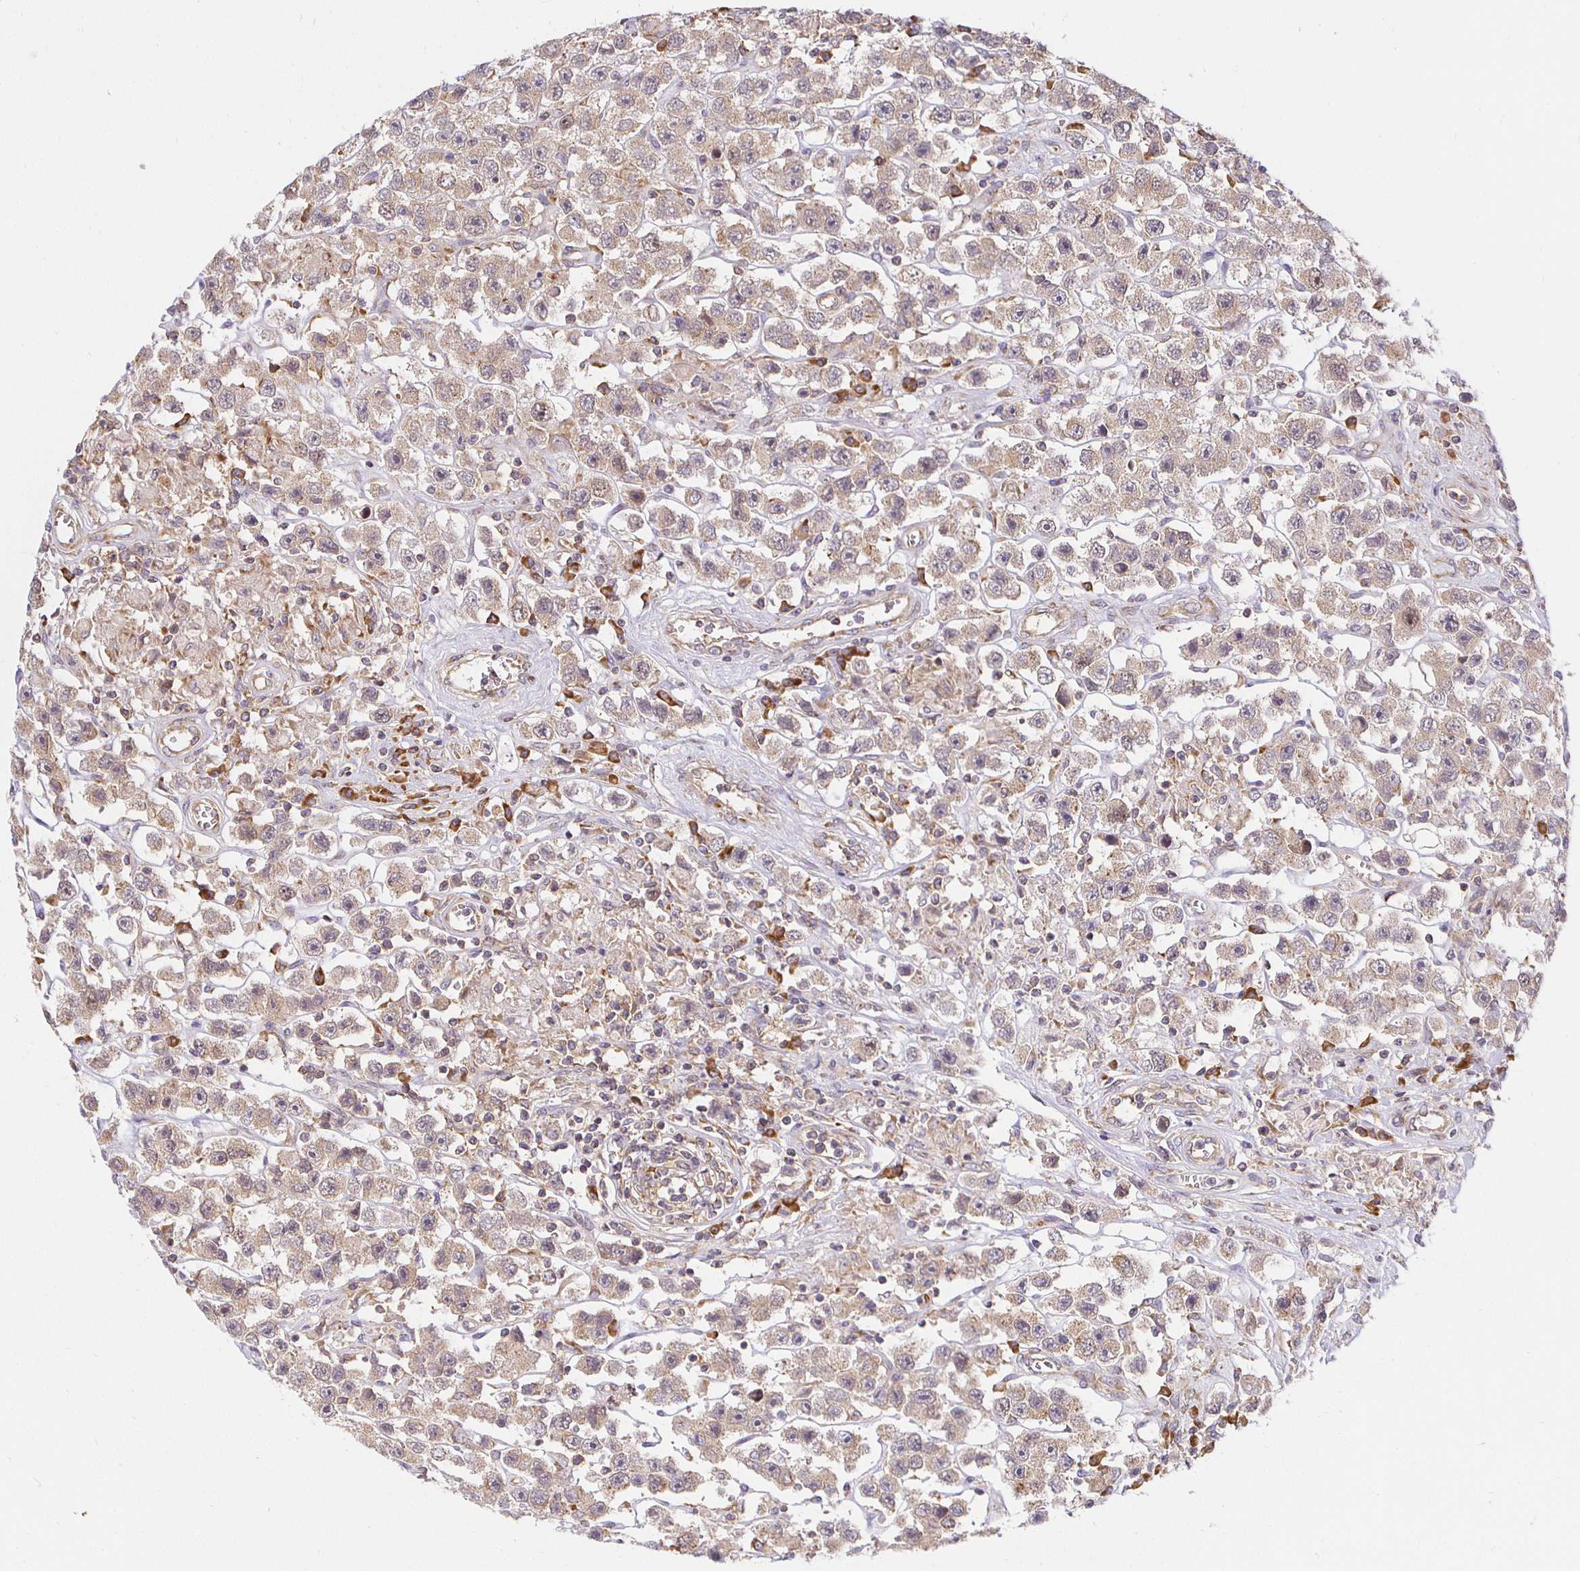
{"staining": {"intensity": "weak", "quantity": ">75%", "location": "cytoplasmic/membranous"}, "tissue": "testis cancer", "cell_type": "Tumor cells", "image_type": "cancer", "snomed": [{"axis": "morphology", "description": "Seminoma, NOS"}, {"axis": "topography", "description": "Testis"}], "caption": "Immunohistochemical staining of testis cancer exhibits weak cytoplasmic/membranous protein expression in about >75% of tumor cells.", "gene": "IRAK1", "patient": {"sex": "male", "age": 45}}